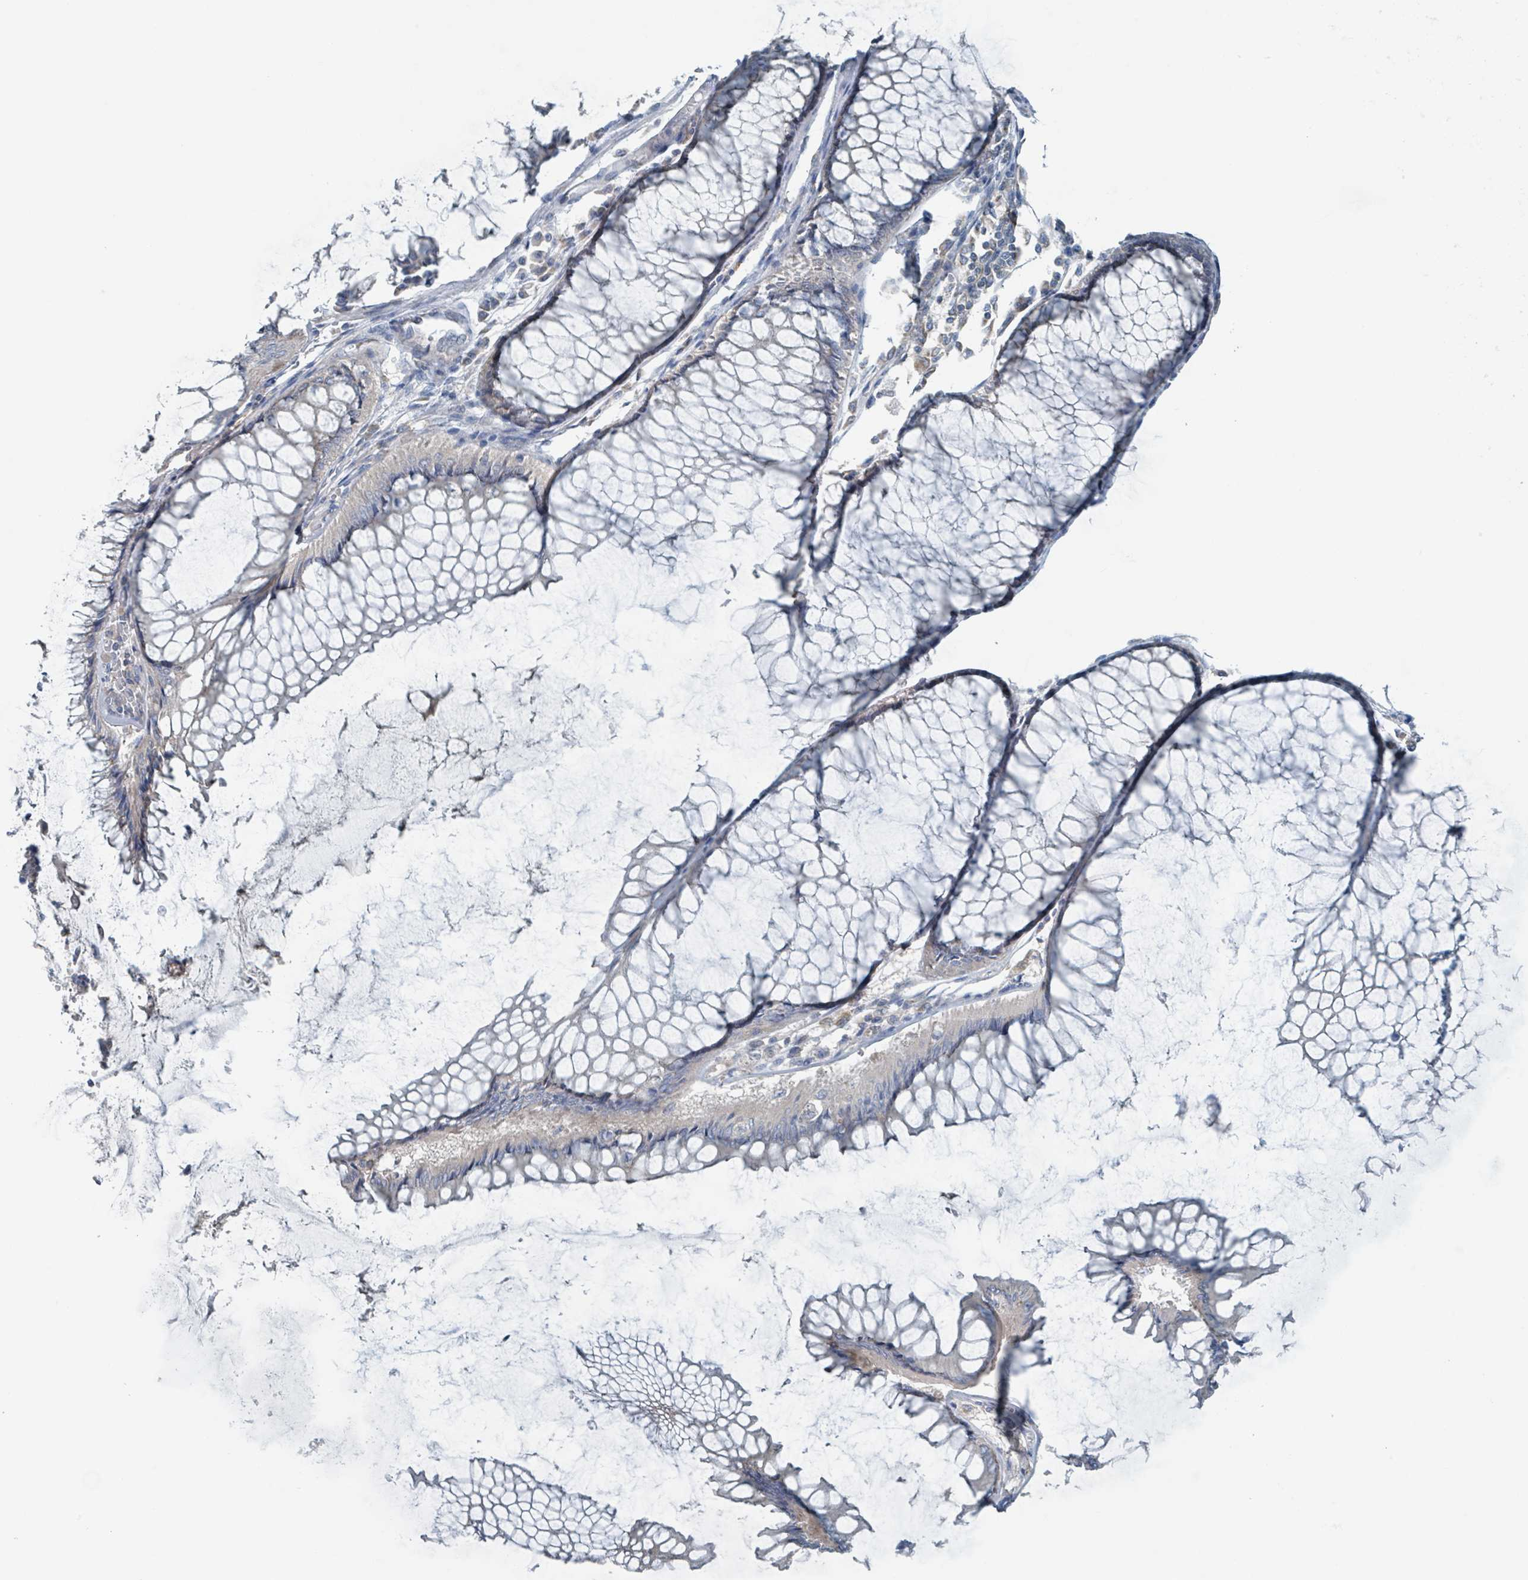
{"staining": {"intensity": "negative", "quantity": "none", "location": "none"}, "tissue": "colorectal cancer", "cell_type": "Tumor cells", "image_type": "cancer", "snomed": [{"axis": "morphology", "description": "Adenocarcinoma, NOS"}, {"axis": "topography", "description": "Colon"}], "caption": "Adenocarcinoma (colorectal) was stained to show a protein in brown. There is no significant expression in tumor cells.", "gene": "ACBD4", "patient": {"sex": "female", "age": 67}}